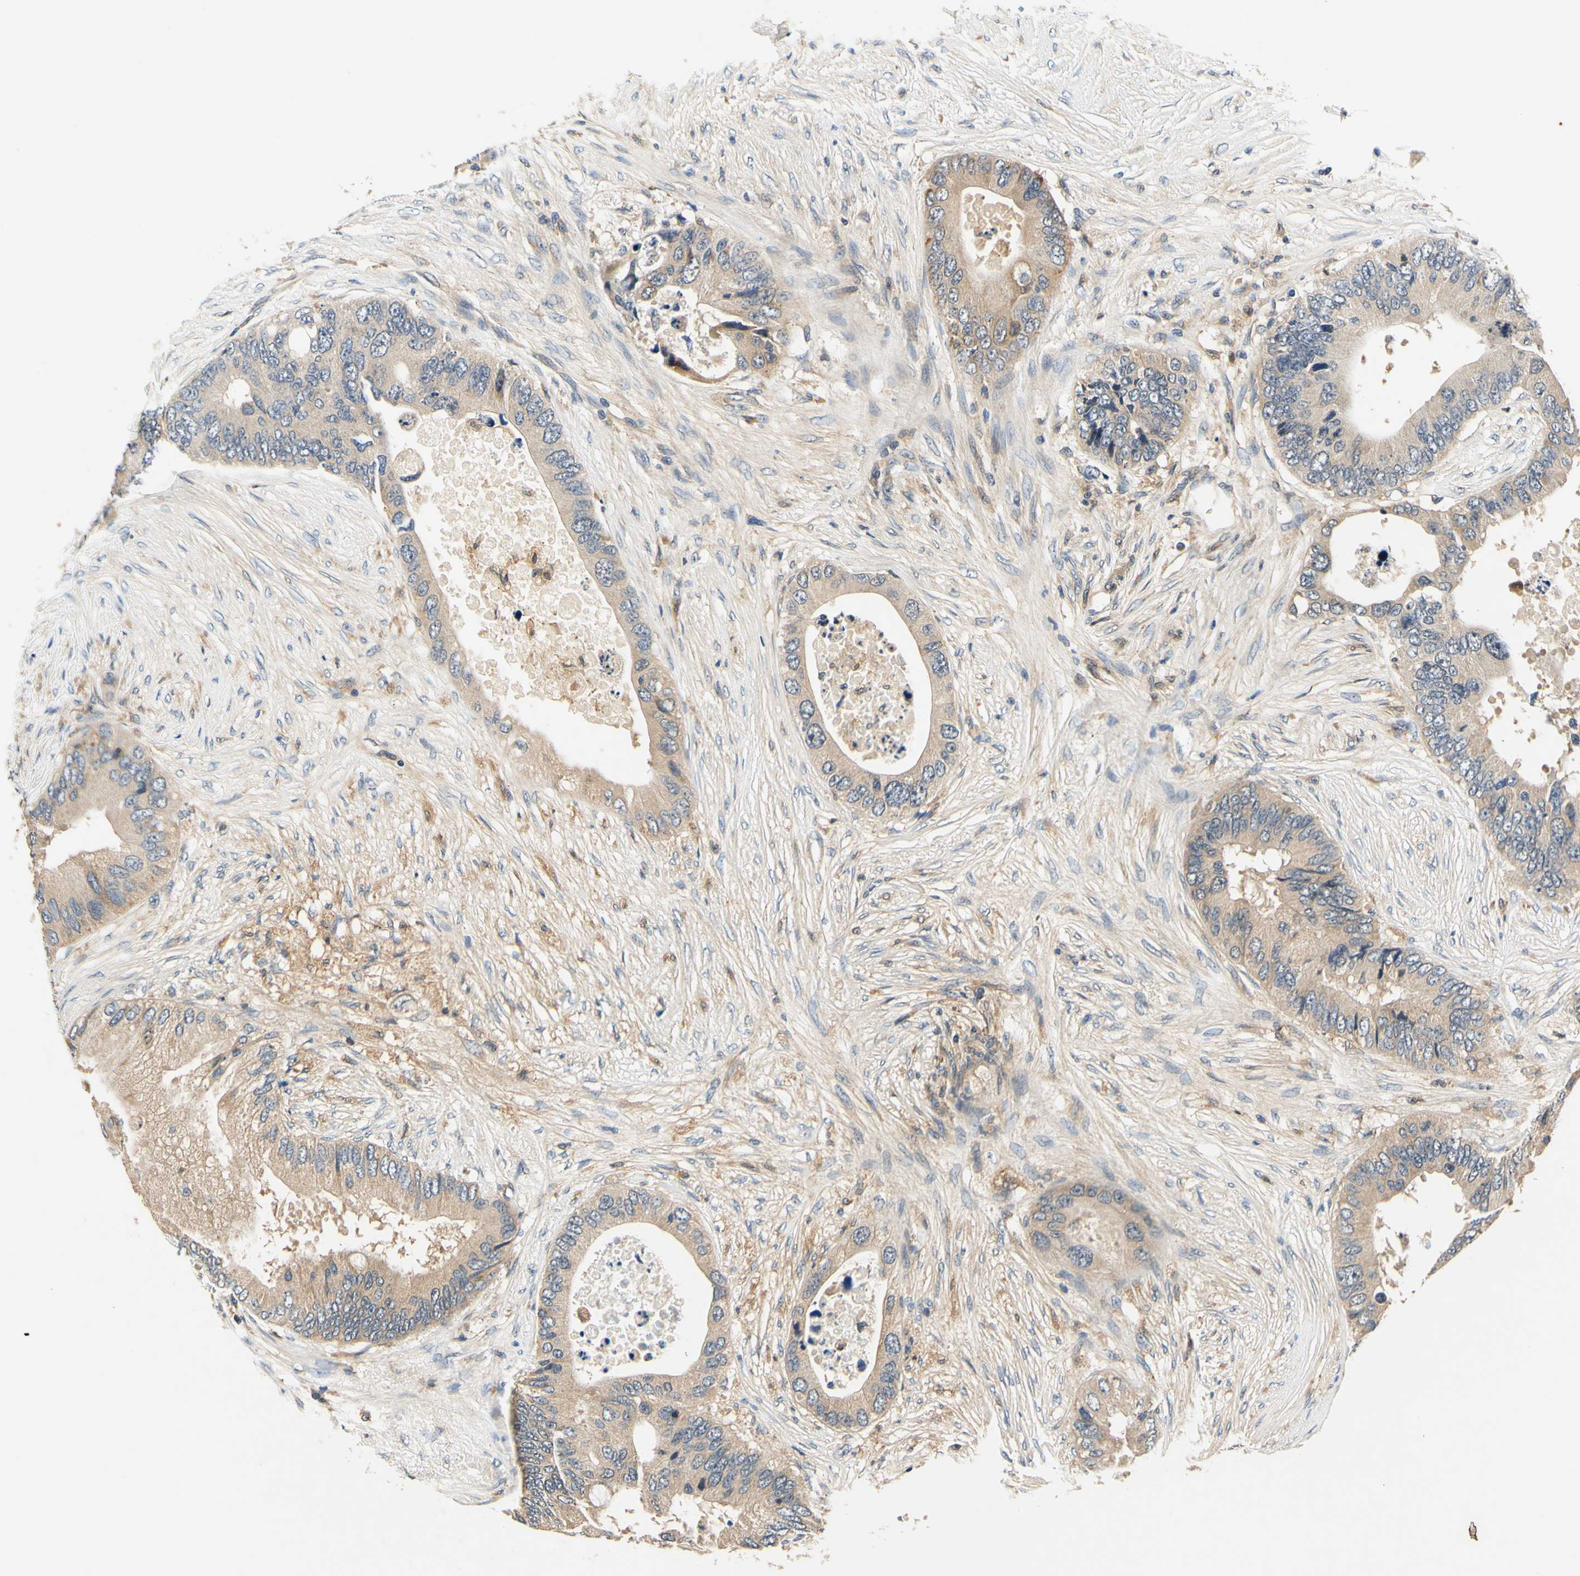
{"staining": {"intensity": "weak", "quantity": ">75%", "location": "cytoplasmic/membranous"}, "tissue": "colorectal cancer", "cell_type": "Tumor cells", "image_type": "cancer", "snomed": [{"axis": "morphology", "description": "Adenocarcinoma, NOS"}, {"axis": "topography", "description": "Colon"}], "caption": "Weak cytoplasmic/membranous staining for a protein is appreciated in about >75% of tumor cells of colorectal cancer using immunohistochemistry (IHC).", "gene": "PLA2G4A", "patient": {"sex": "male", "age": 71}}